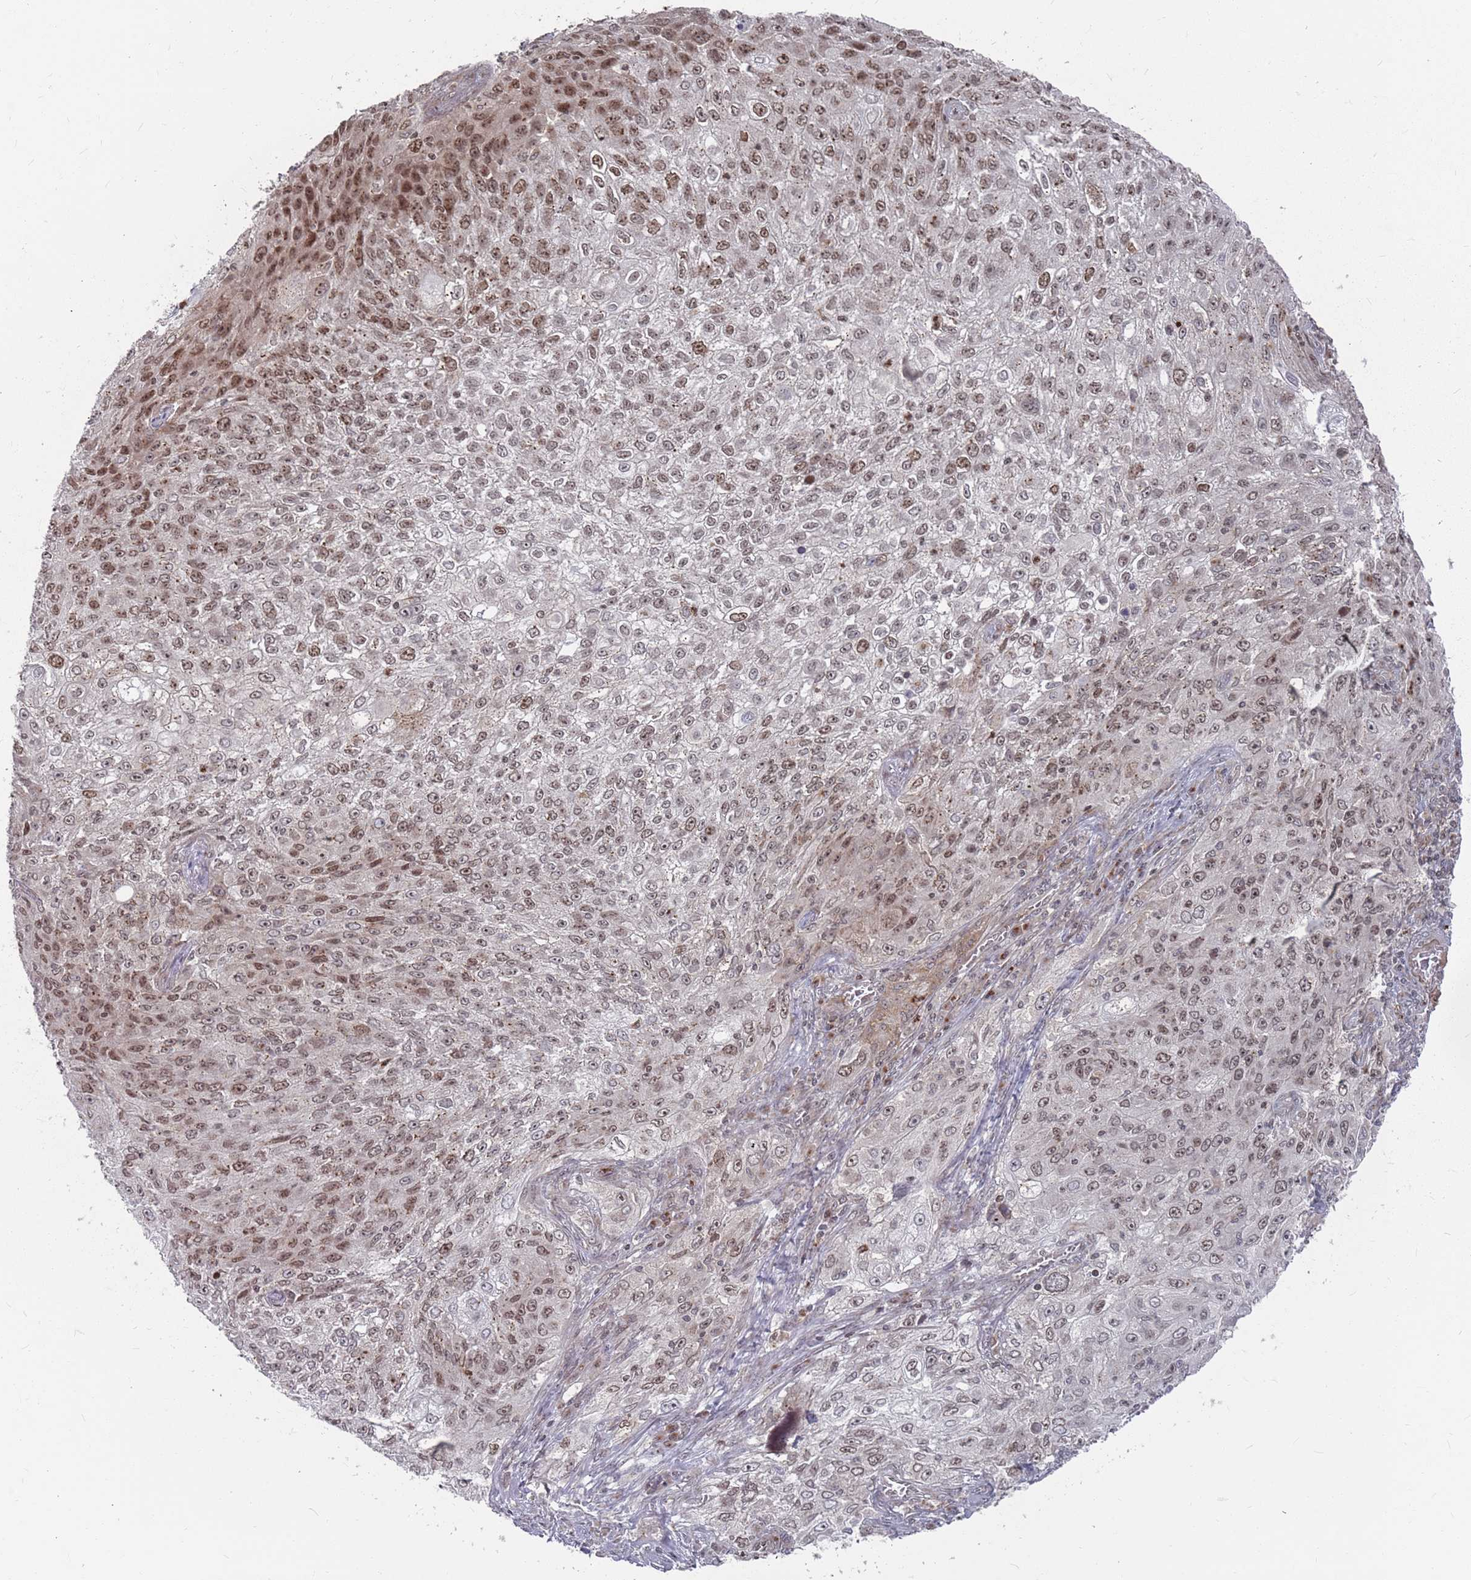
{"staining": {"intensity": "moderate", "quantity": ">75%", "location": "nuclear"}, "tissue": "lung cancer", "cell_type": "Tumor cells", "image_type": "cancer", "snomed": [{"axis": "morphology", "description": "Squamous cell carcinoma, NOS"}, {"axis": "topography", "description": "Lung"}], "caption": "Immunohistochemistry staining of squamous cell carcinoma (lung), which reveals medium levels of moderate nuclear expression in about >75% of tumor cells indicating moderate nuclear protein expression. The staining was performed using DAB (brown) for protein detection and nuclei were counterstained in hematoxylin (blue).", "gene": "FMO4", "patient": {"sex": "female", "age": 69}}